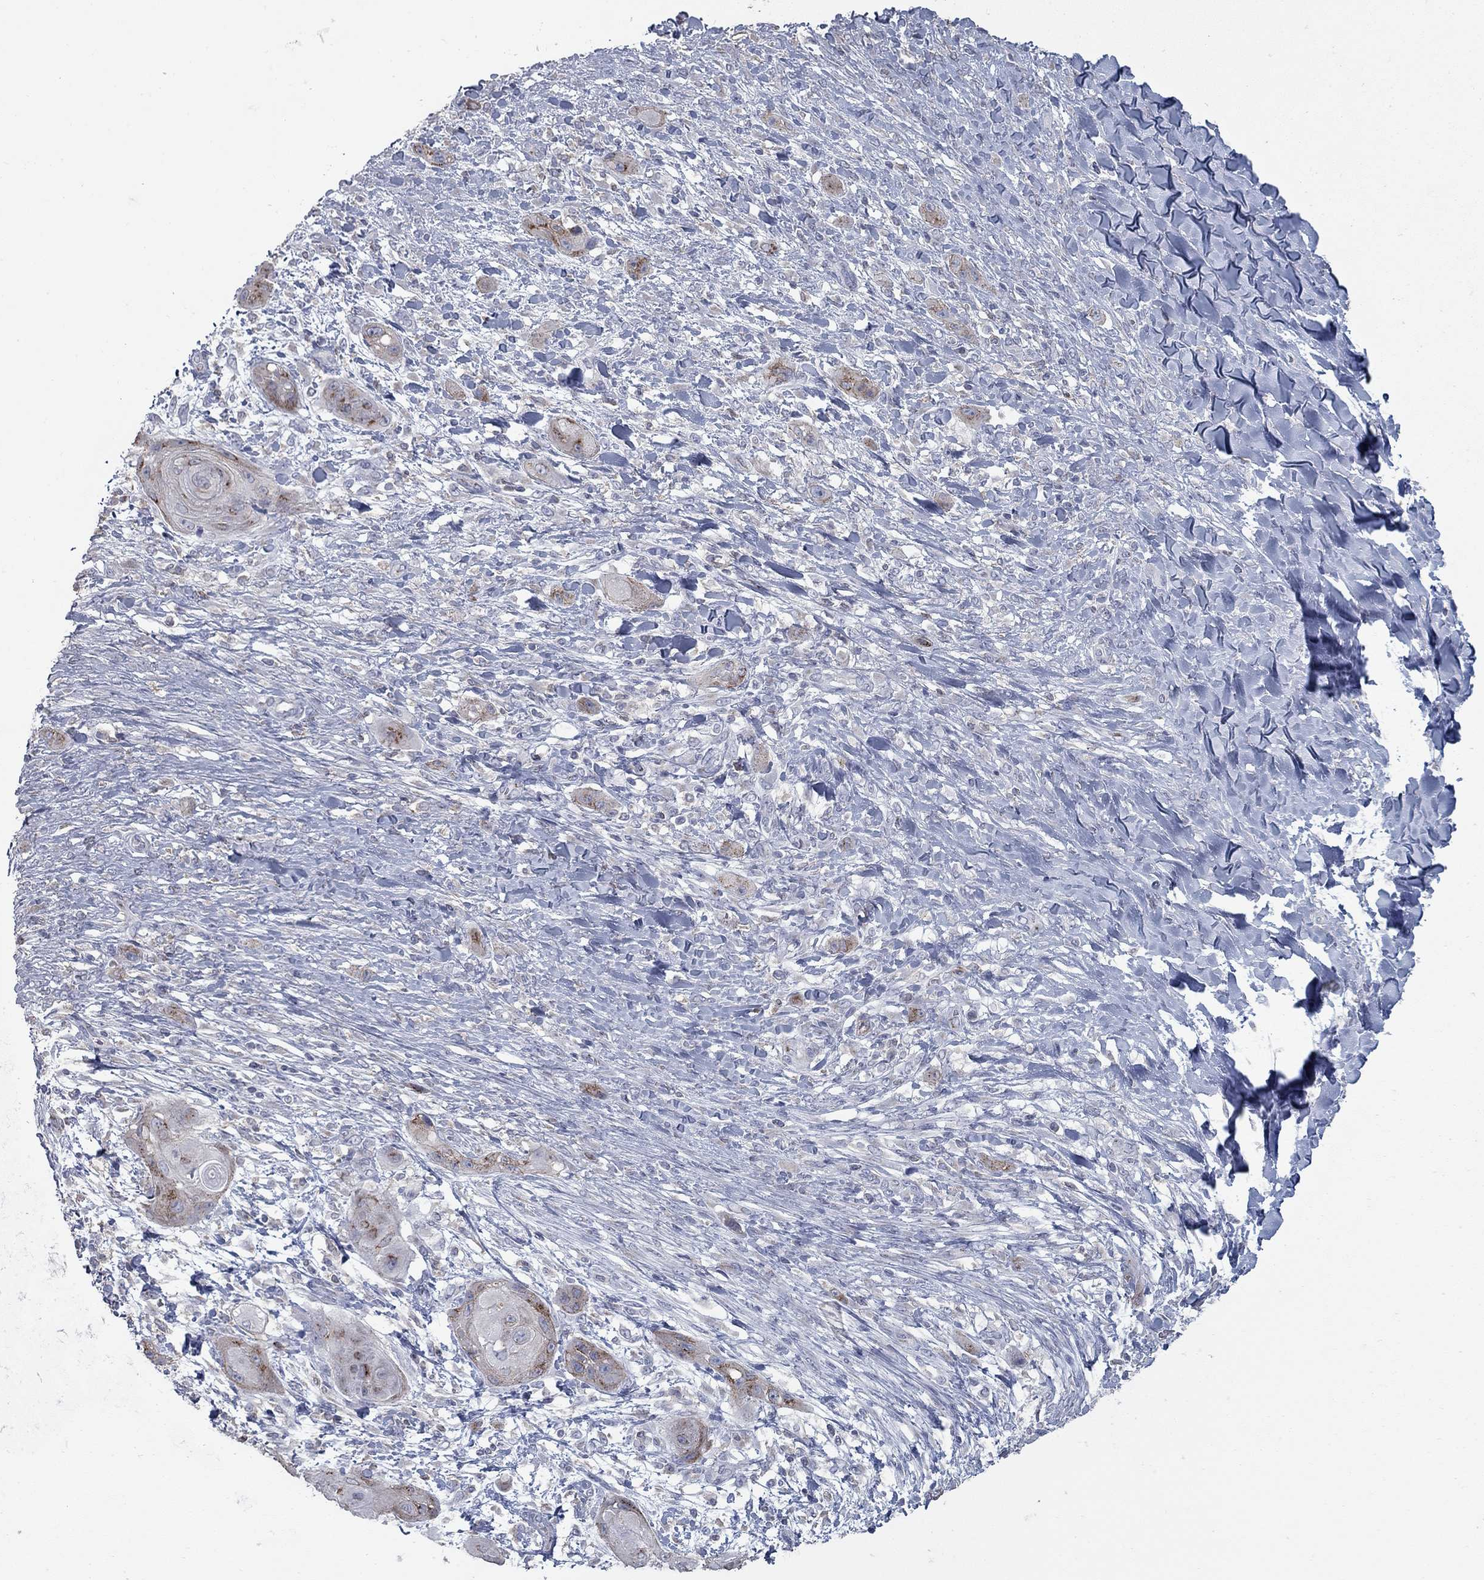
{"staining": {"intensity": "moderate", "quantity": ">75%", "location": "cytoplasmic/membranous"}, "tissue": "skin cancer", "cell_type": "Tumor cells", "image_type": "cancer", "snomed": [{"axis": "morphology", "description": "Squamous cell carcinoma, NOS"}, {"axis": "topography", "description": "Skin"}], "caption": "There is medium levels of moderate cytoplasmic/membranous staining in tumor cells of skin squamous cell carcinoma, as demonstrated by immunohistochemical staining (brown color).", "gene": "KIAA0319L", "patient": {"sex": "male", "age": 62}}